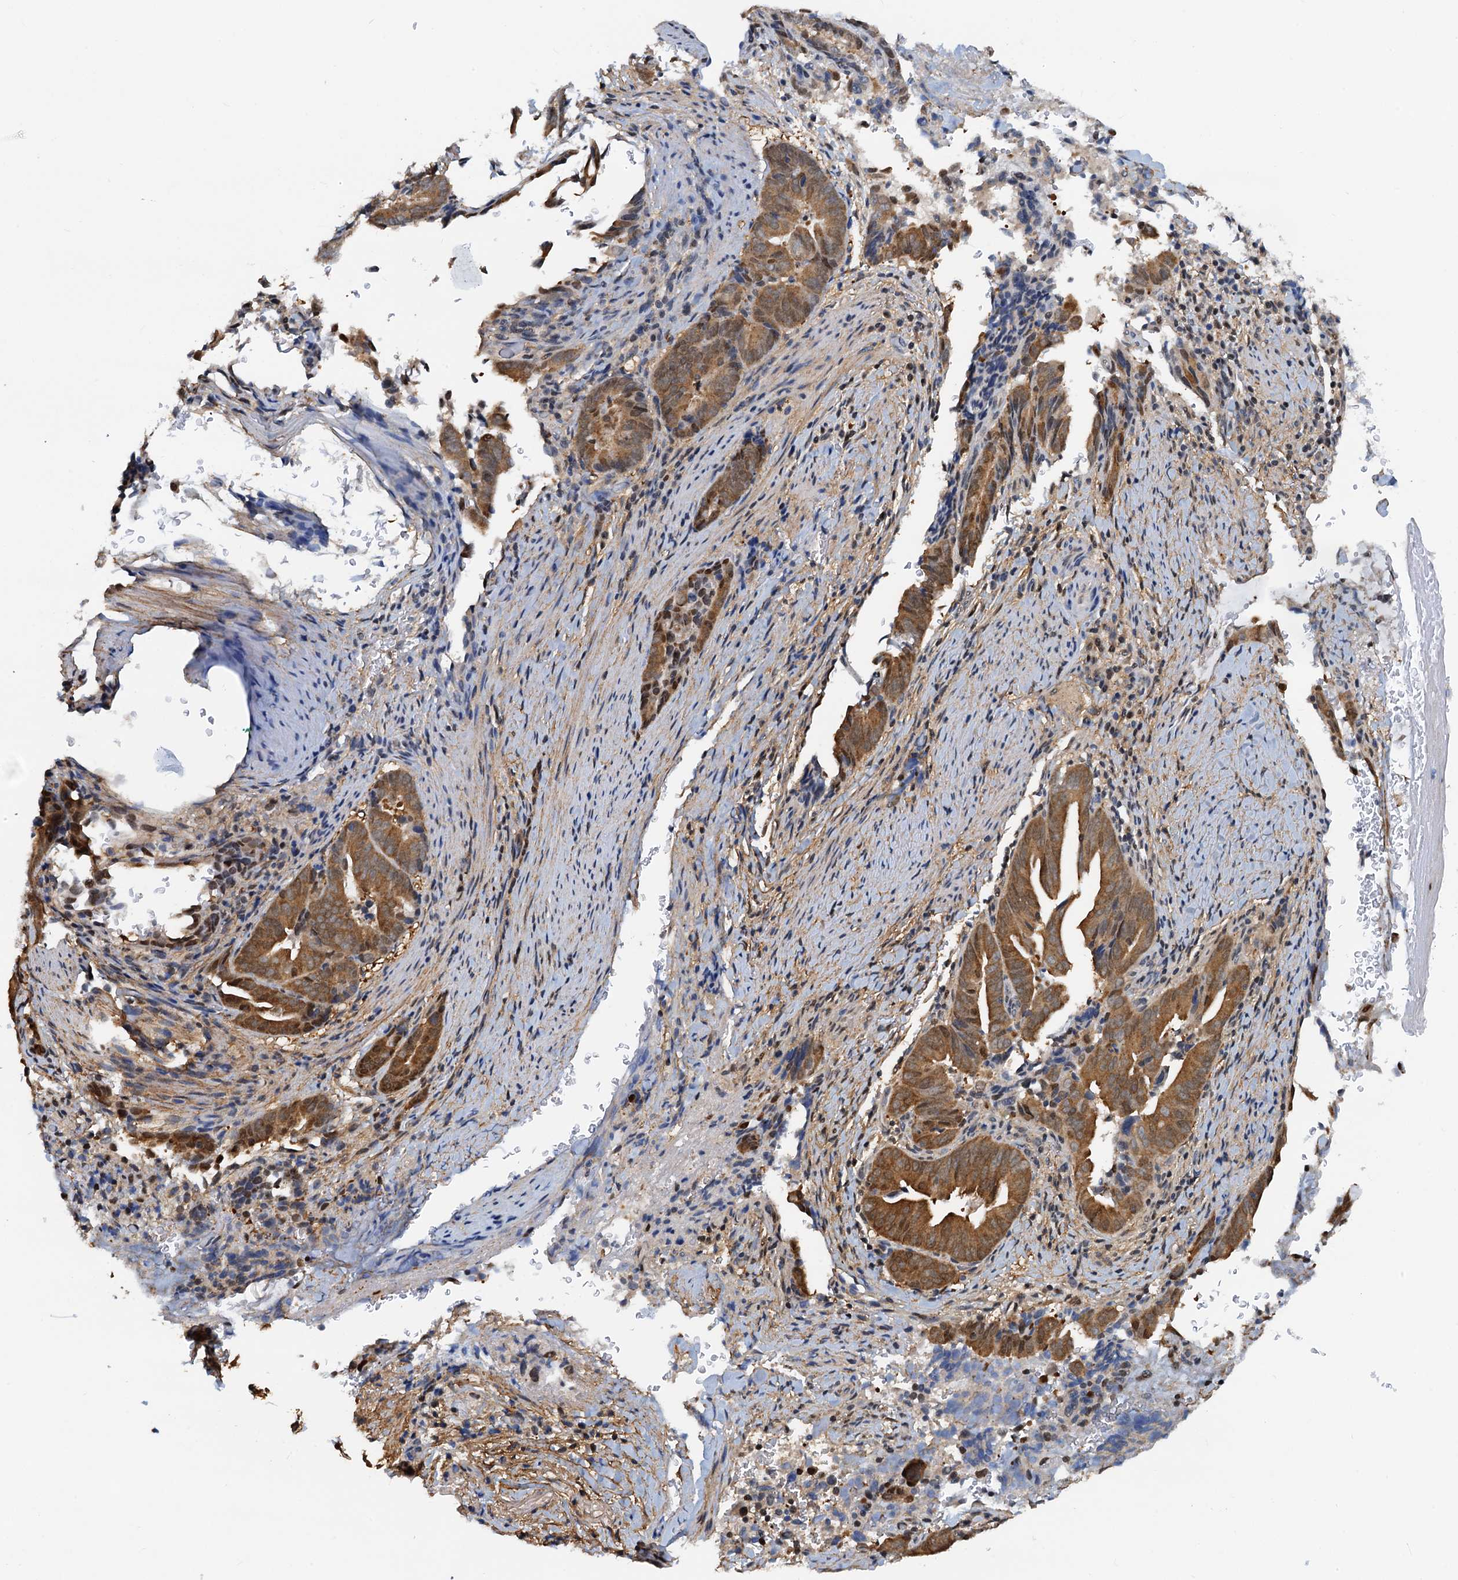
{"staining": {"intensity": "moderate", "quantity": ">75%", "location": "cytoplasmic/membranous,nuclear"}, "tissue": "pancreatic cancer", "cell_type": "Tumor cells", "image_type": "cancer", "snomed": [{"axis": "morphology", "description": "Adenocarcinoma, NOS"}, {"axis": "topography", "description": "Pancreas"}], "caption": "The immunohistochemical stain shows moderate cytoplasmic/membranous and nuclear staining in tumor cells of pancreatic adenocarcinoma tissue.", "gene": "PTGES3", "patient": {"sex": "female", "age": 63}}